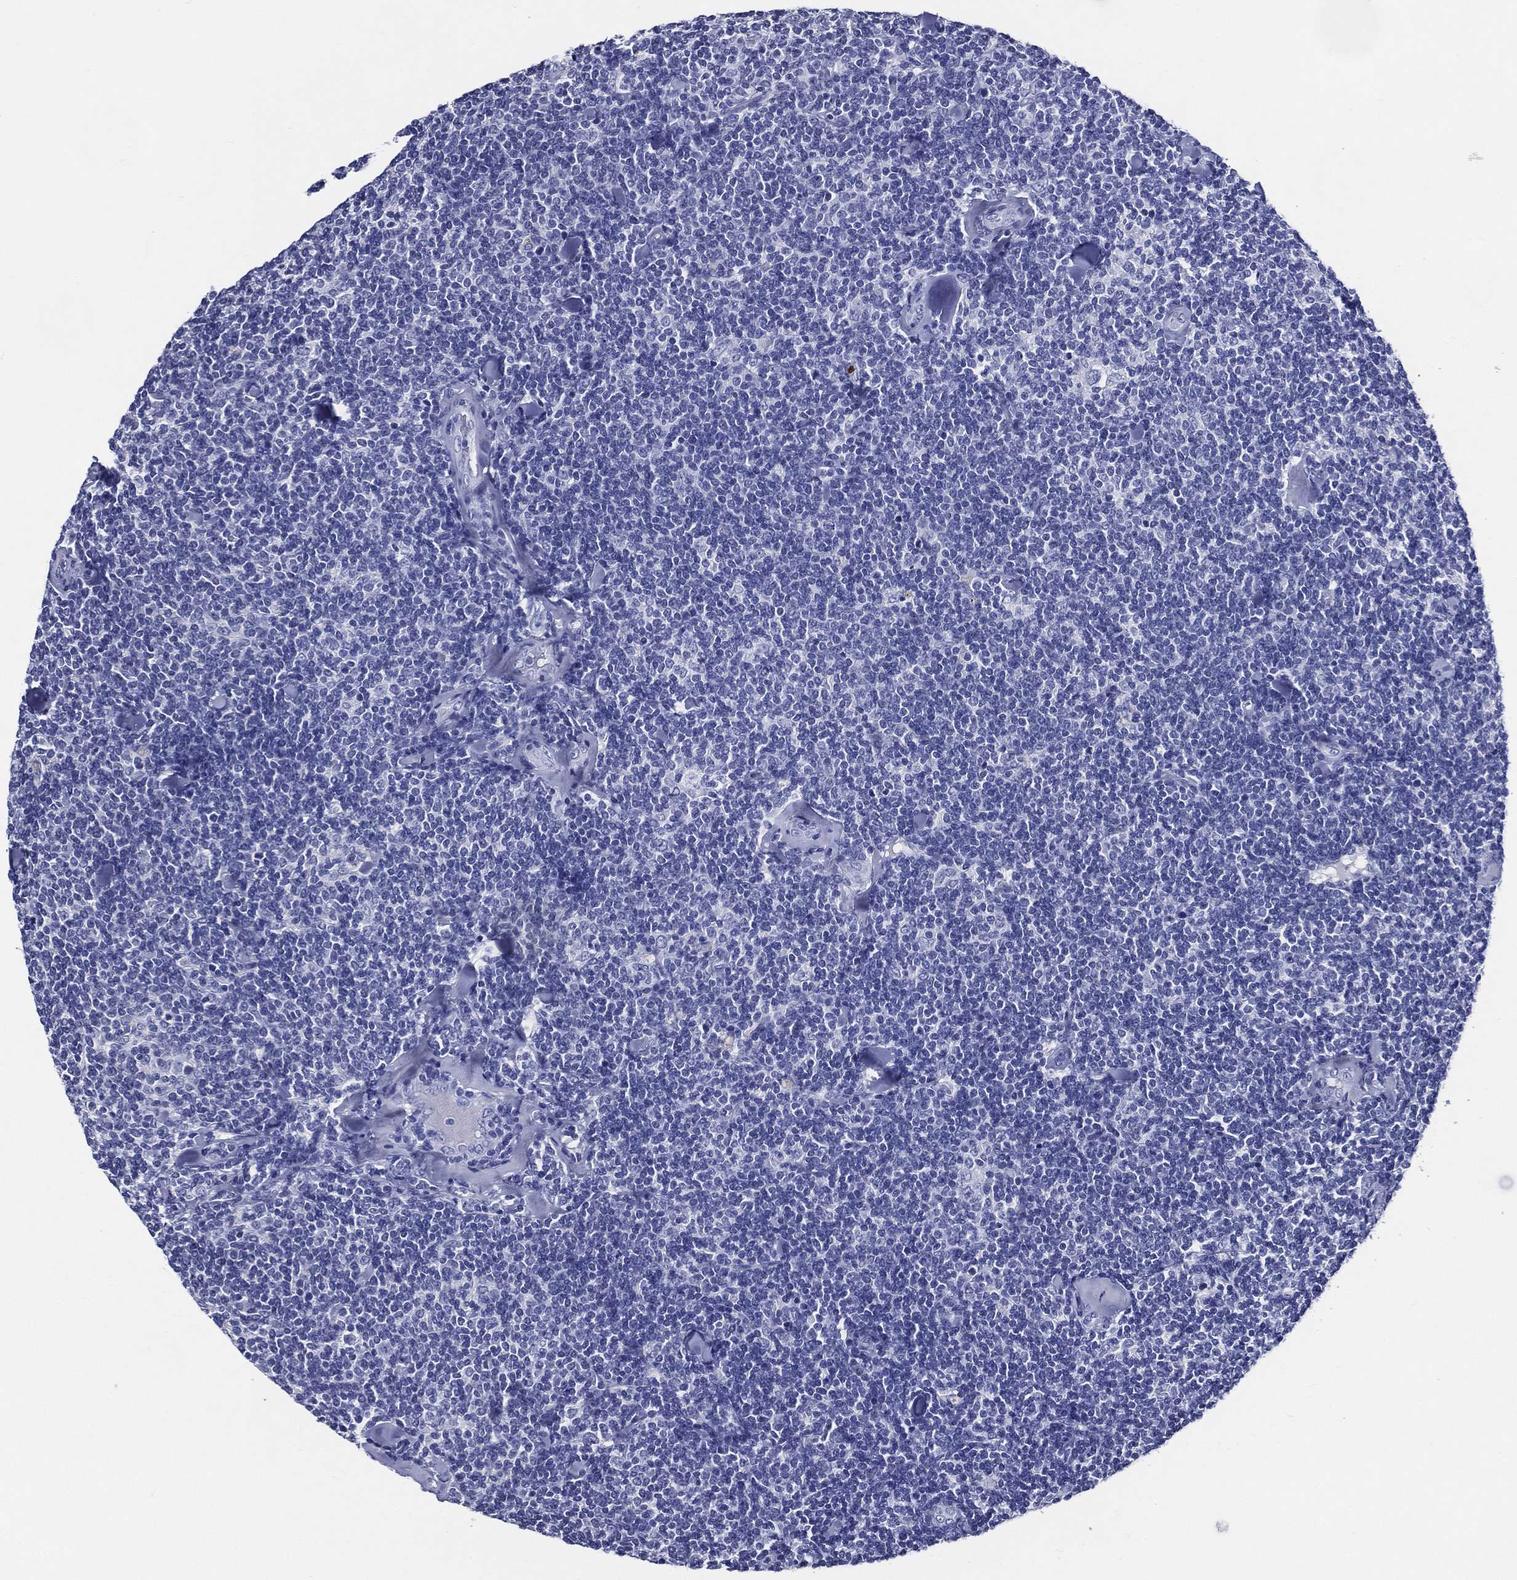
{"staining": {"intensity": "negative", "quantity": "none", "location": "none"}, "tissue": "lymphoma", "cell_type": "Tumor cells", "image_type": "cancer", "snomed": [{"axis": "morphology", "description": "Malignant lymphoma, non-Hodgkin's type, Low grade"}, {"axis": "topography", "description": "Lymph node"}], "caption": "High power microscopy histopathology image of an immunohistochemistry (IHC) micrograph of malignant lymphoma, non-Hodgkin's type (low-grade), revealing no significant expression in tumor cells.", "gene": "ACE2", "patient": {"sex": "female", "age": 56}}